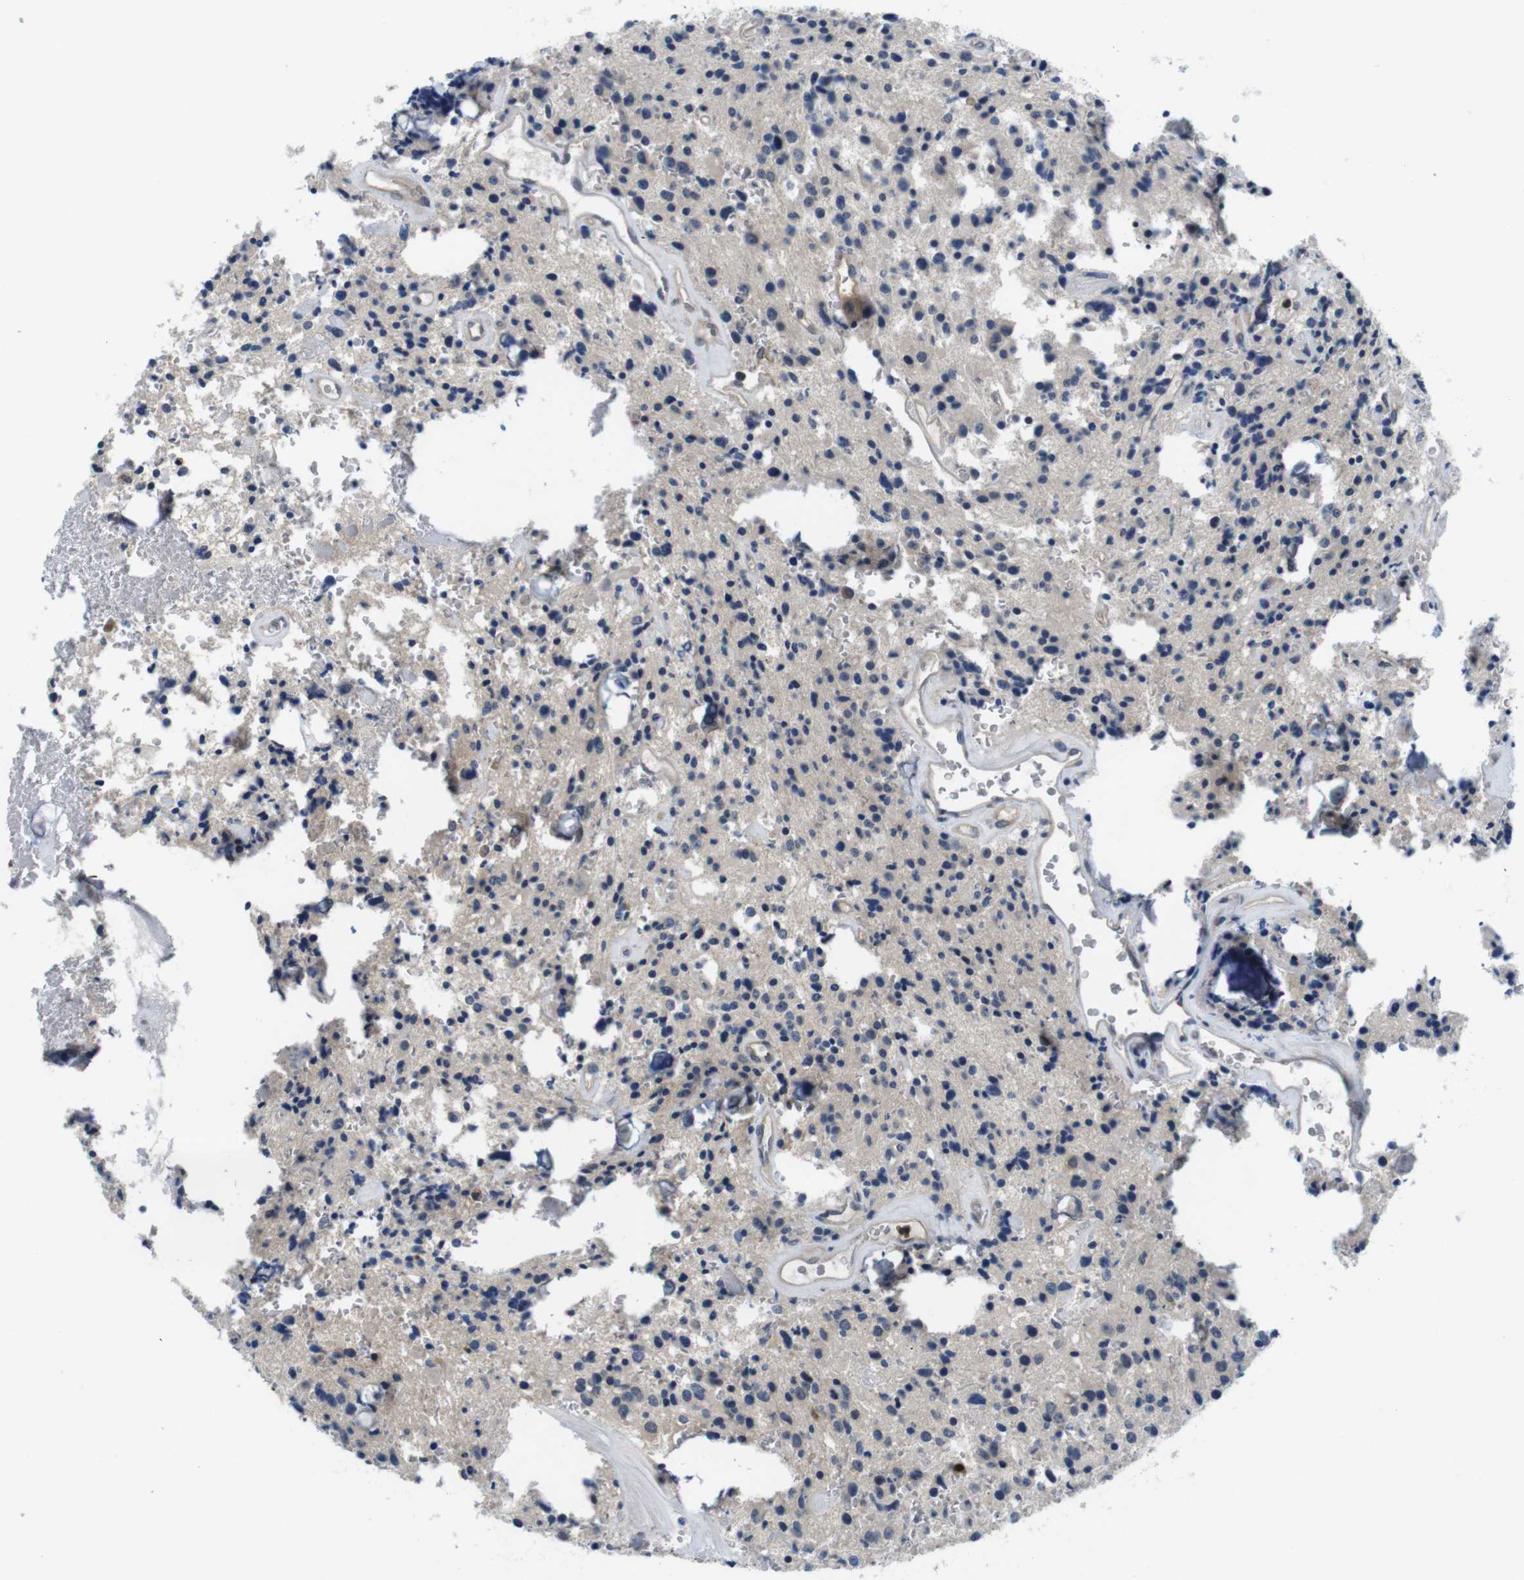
{"staining": {"intensity": "weak", "quantity": "<25%", "location": "cytoplasmic/membranous"}, "tissue": "glioma", "cell_type": "Tumor cells", "image_type": "cancer", "snomed": [{"axis": "morphology", "description": "Glioma, malignant, Low grade"}, {"axis": "topography", "description": "Brain"}], "caption": "A high-resolution histopathology image shows immunohistochemistry (IHC) staining of malignant glioma (low-grade), which displays no significant expression in tumor cells. (DAB immunohistochemistry with hematoxylin counter stain).", "gene": "FADD", "patient": {"sex": "male", "age": 58}}